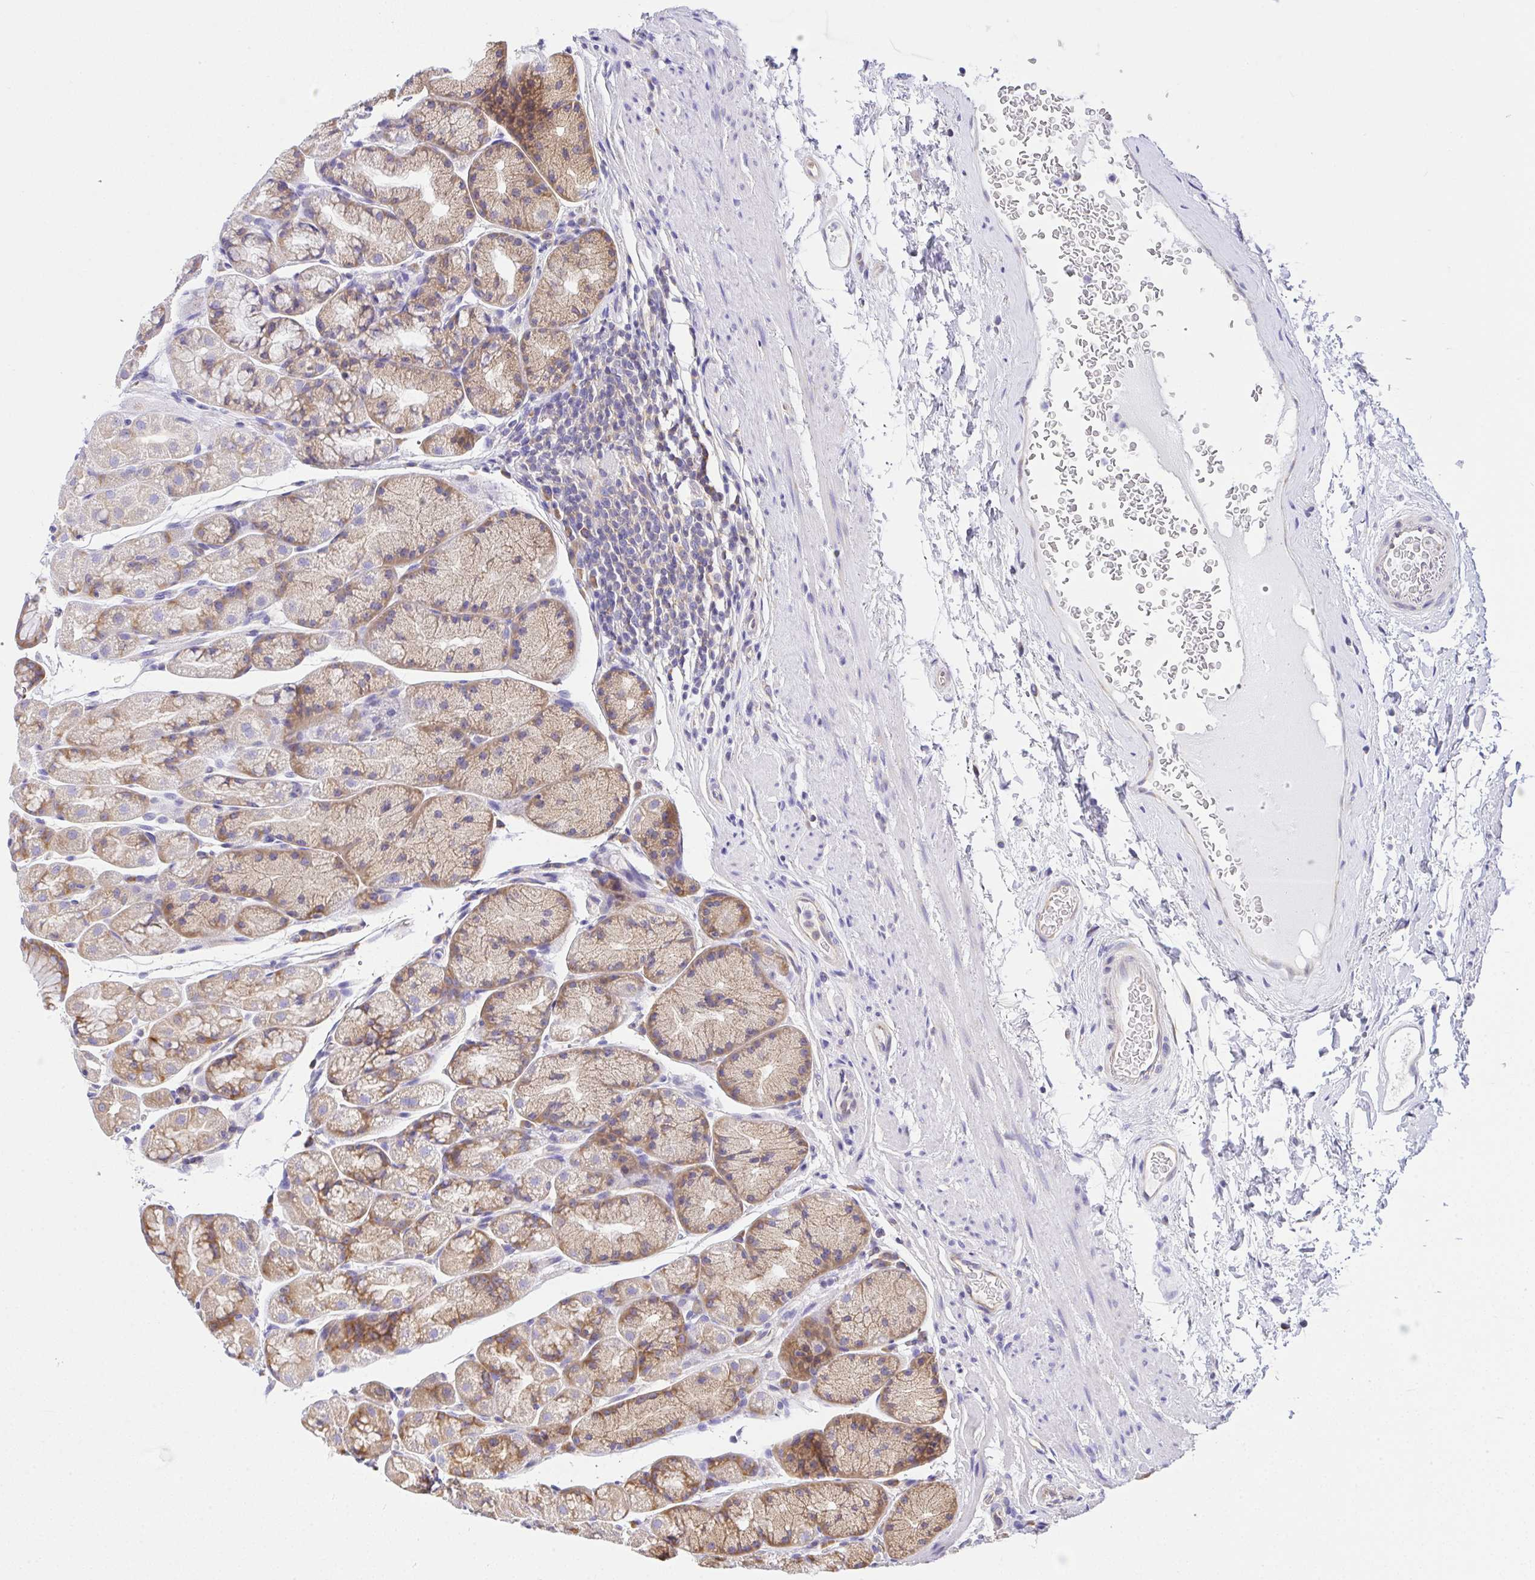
{"staining": {"intensity": "moderate", "quantity": "25%-75%", "location": "cytoplasmic/membranous"}, "tissue": "stomach", "cell_type": "Glandular cells", "image_type": "normal", "snomed": [{"axis": "morphology", "description": "Normal tissue, NOS"}, {"axis": "topography", "description": "Stomach, lower"}], "caption": "This micrograph shows immunohistochemistry (IHC) staining of unremarkable stomach, with medium moderate cytoplasmic/membranous staining in approximately 25%-75% of glandular cells.", "gene": "GFPT2", "patient": {"sex": "male", "age": 67}}